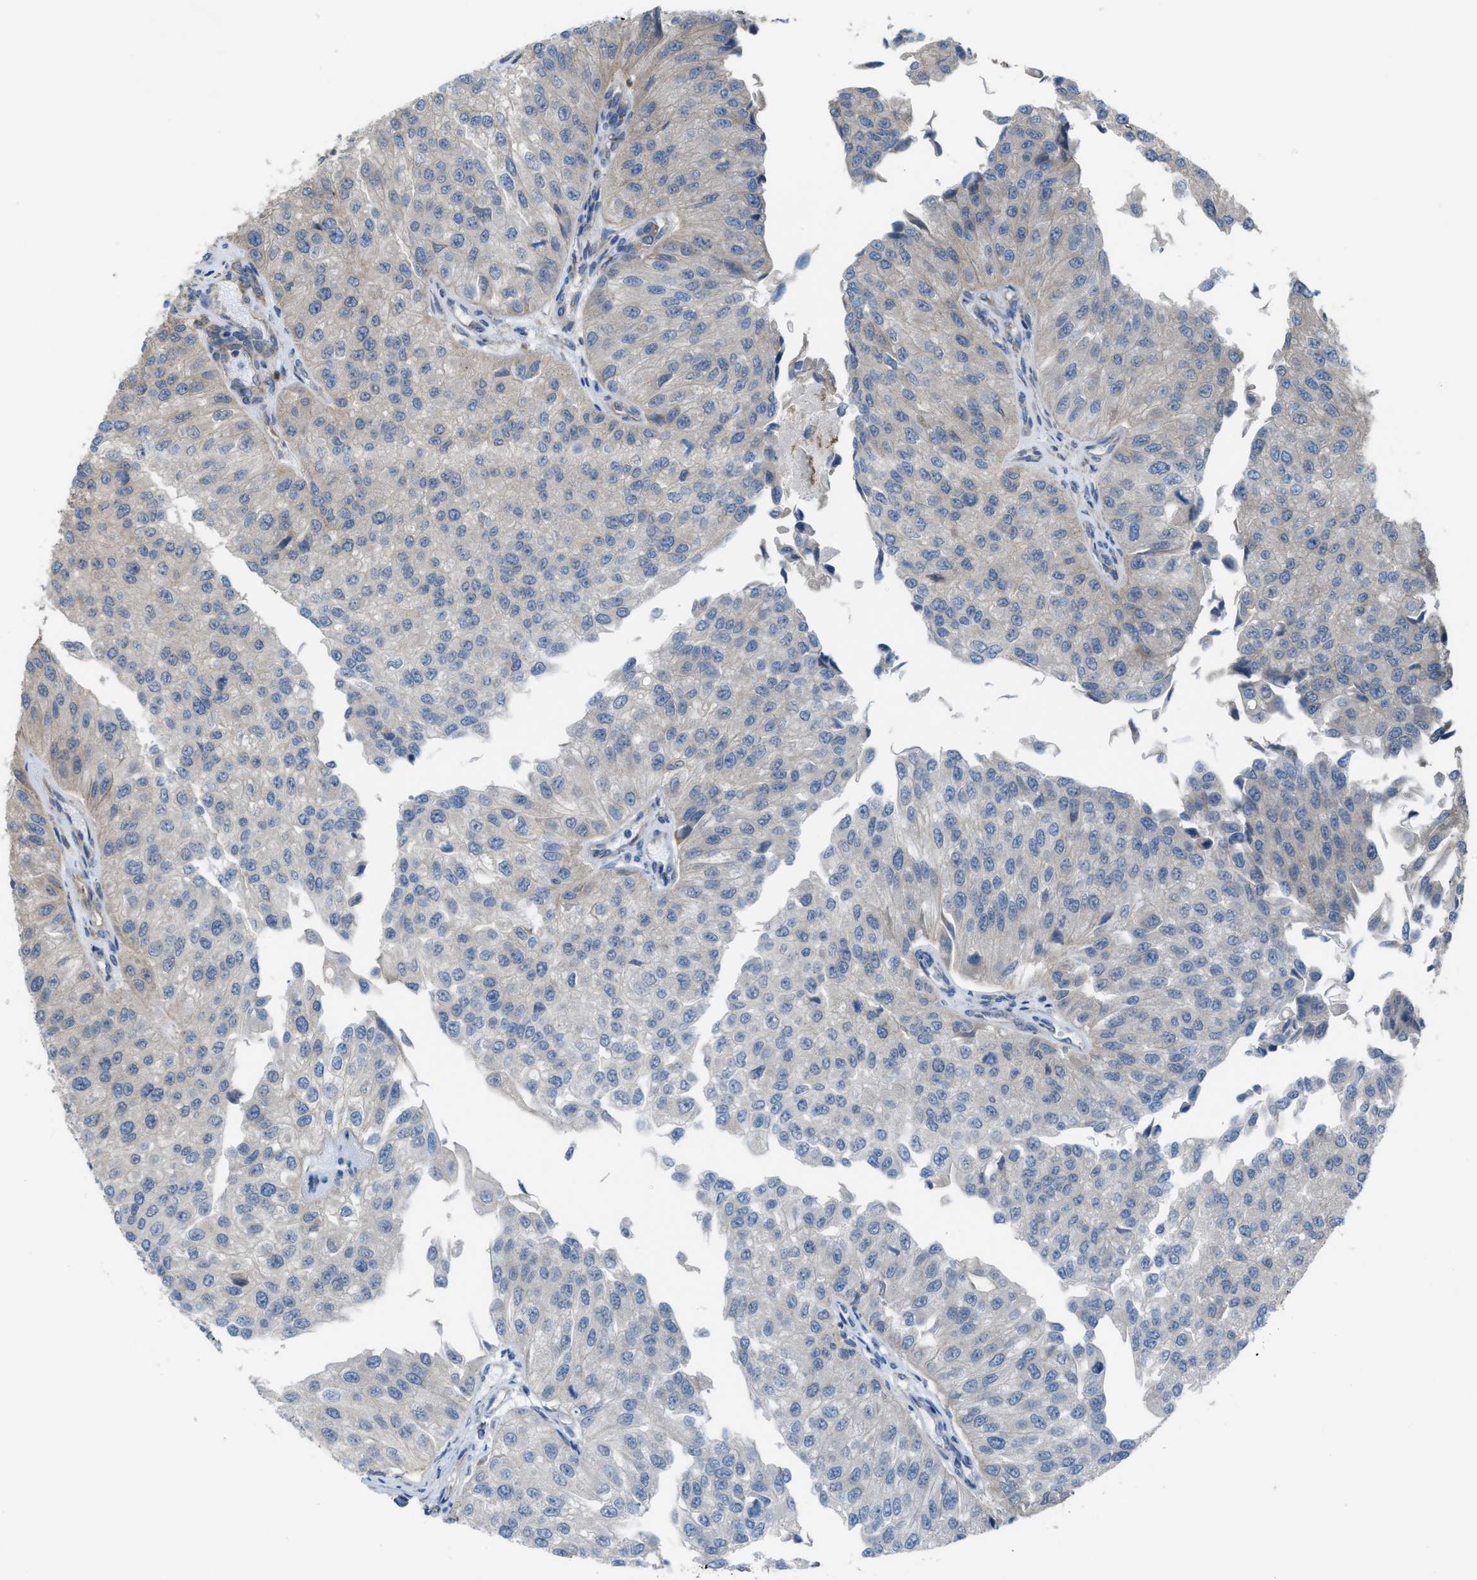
{"staining": {"intensity": "negative", "quantity": "none", "location": "none"}, "tissue": "urothelial cancer", "cell_type": "Tumor cells", "image_type": "cancer", "snomed": [{"axis": "morphology", "description": "Urothelial carcinoma, High grade"}, {"axis": "topography", "description": "Kidney"}, {"axis": "topography", "description": "Urinary bladder"}], "caption": "Immunohistochemistry (IHC) of high-grade urothelial carcinoma reveals no expression in tumor cells.", "gene": "PLAA", "patient": {"sex": "male", "age": 77}}